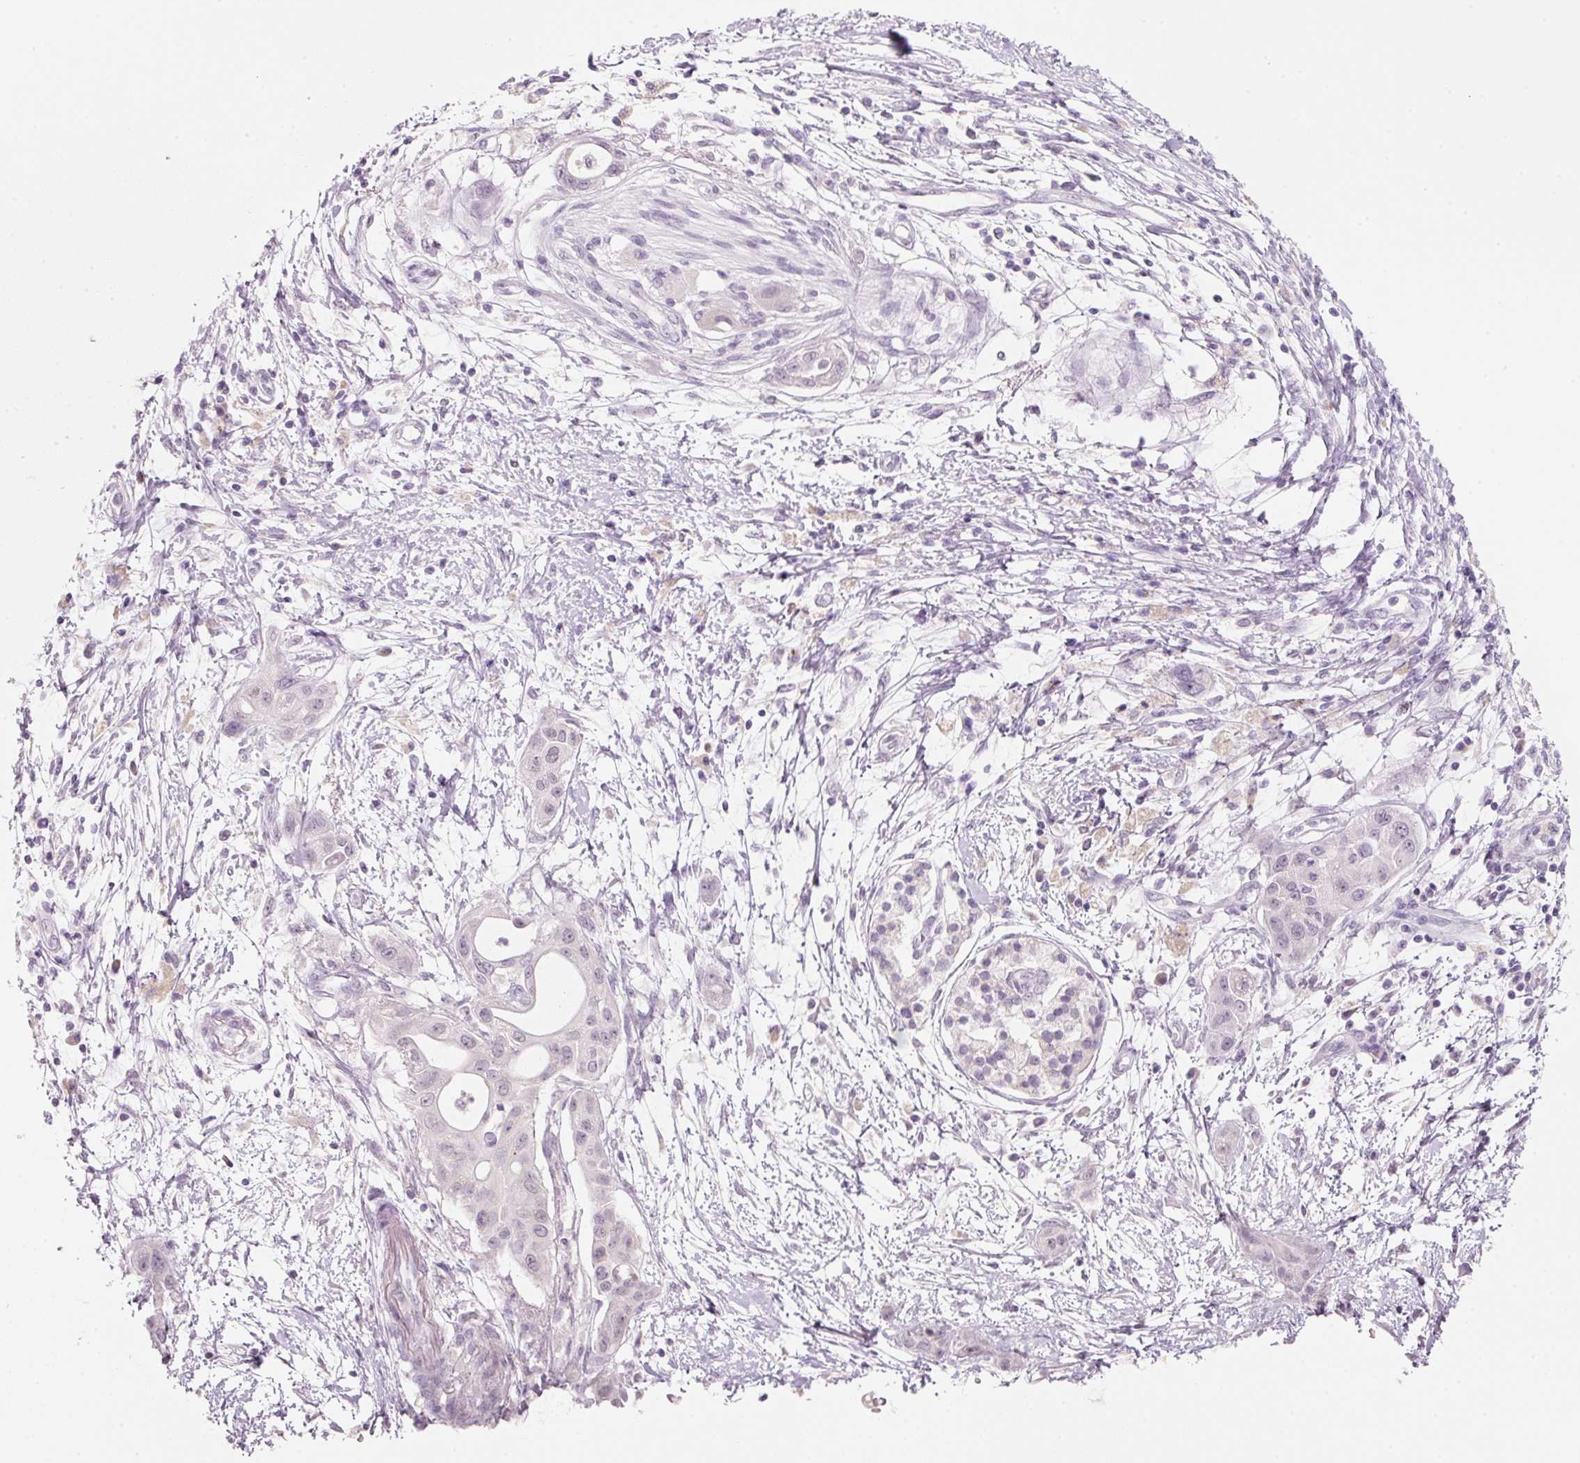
{"staining": {"intensity": "negative", "quantity": "none", "location": "none"}, "tissue": "pancreatic cancer", "cell_type": "Tumor cells", "image_type": "cancer", "snomed": [{"axis": "morphology", "description": "Adenocarcinoma, NOS"}, {"axis": "topography", "description": "Pancreas"}], "caption": "Tumor cells are negative for brown protein staining in pancreatic cancer (adenocarcinoma).", "gene": "ENSG00000206549", "patient": {"sex": "male", "age": 68}}